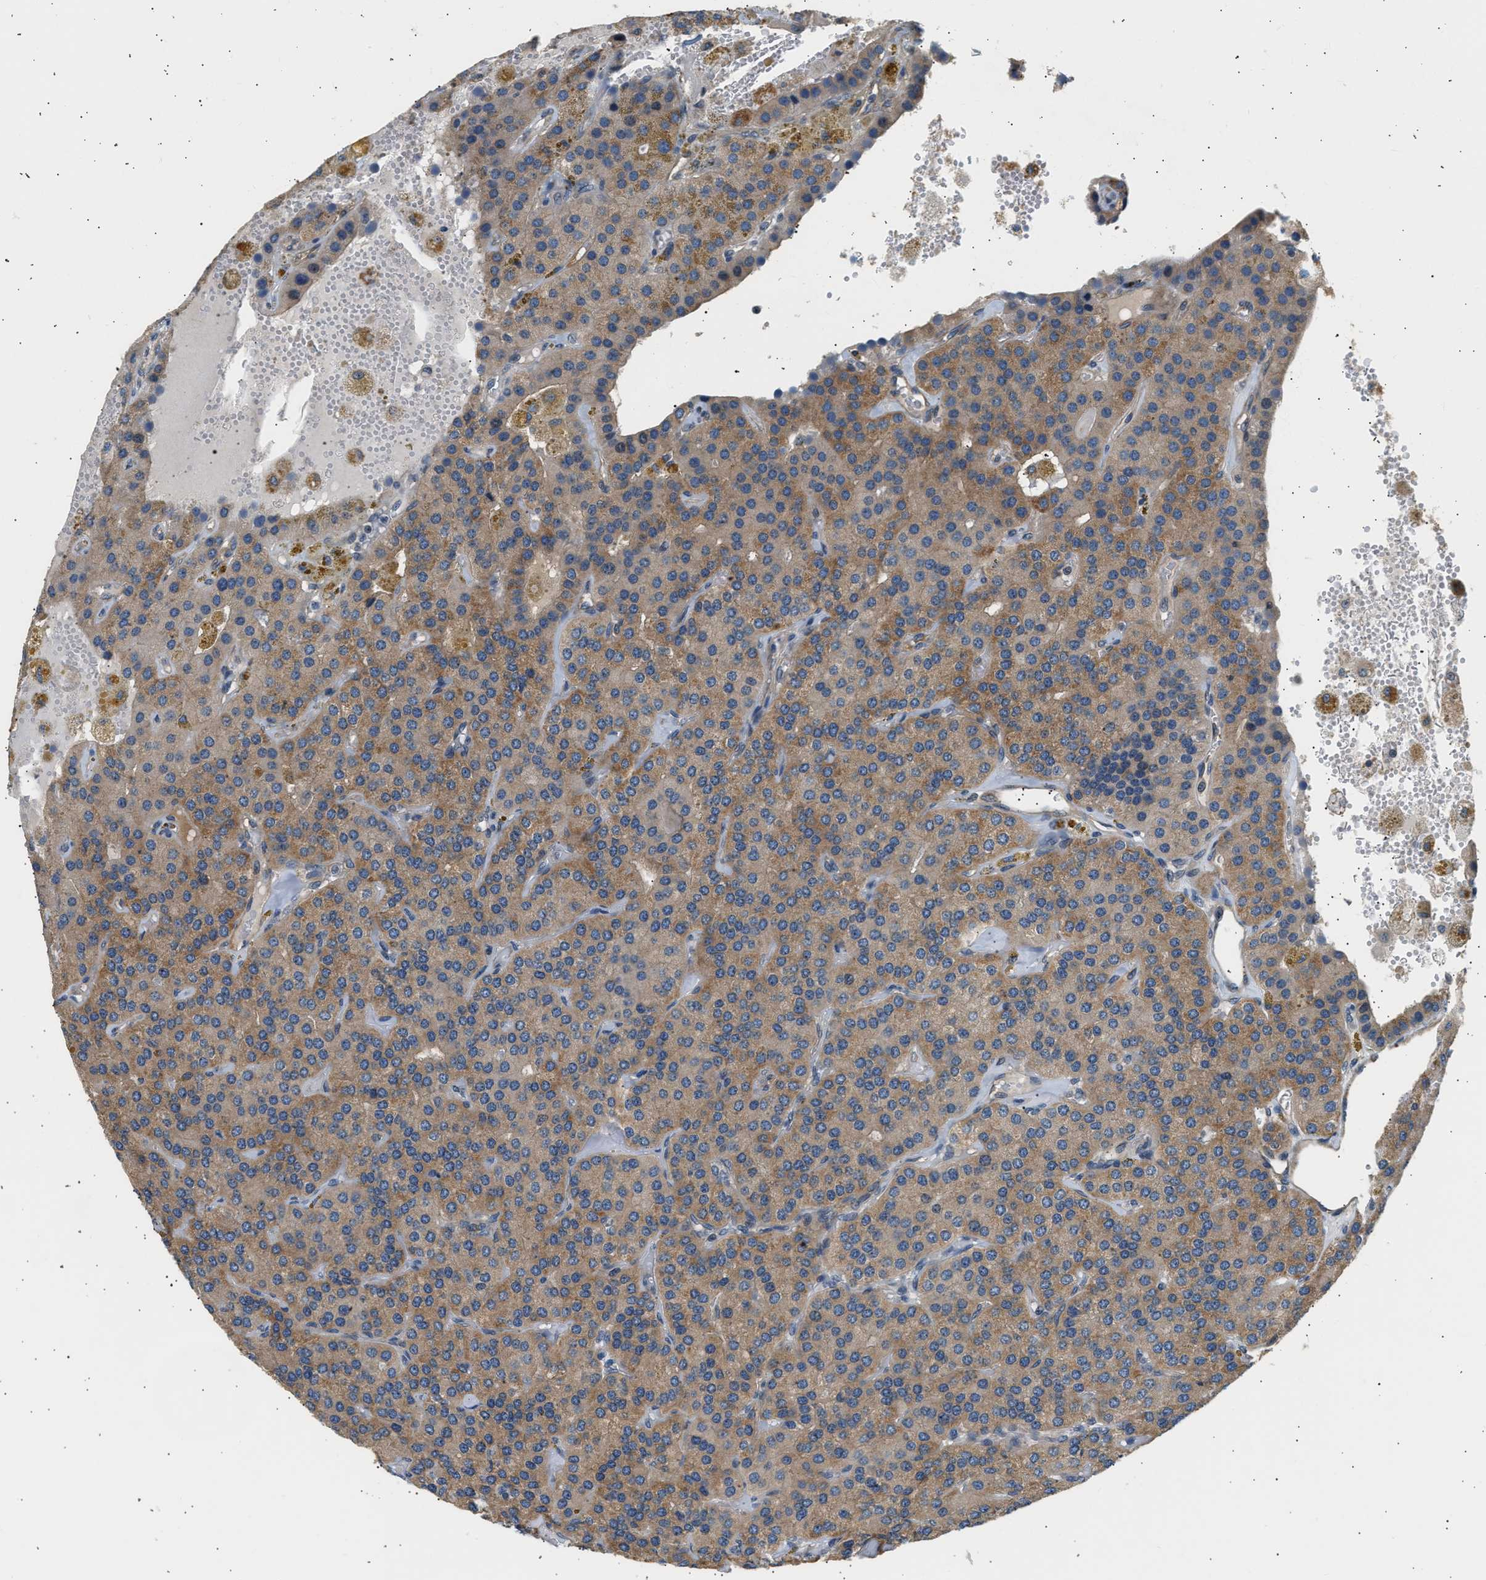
{"staining": {"intensity": "moderate", "quantity": ">75%", "location": "cytoplasmic/membranous"}, "tissue": "parathyroid gland", "cell_type": "Glandular cells", "image_type": "normal", "snomed": [{"axis": "morphology", "description": "Normal tissue, NOS"}, {"axis": "morphology", "description": "Adenoma, NOS"}, {"axis": "topography", "description": "Parathyroid gland"}], "caption": "Unremarkable parathyroid gland was stained to show a protein in brown. There is medium levels of moderate cytoplasmic/membranous staining in approximately >75% of glandular cells.", "gene": "WDR31", "patient": {"sex": "female", "age": 86}}